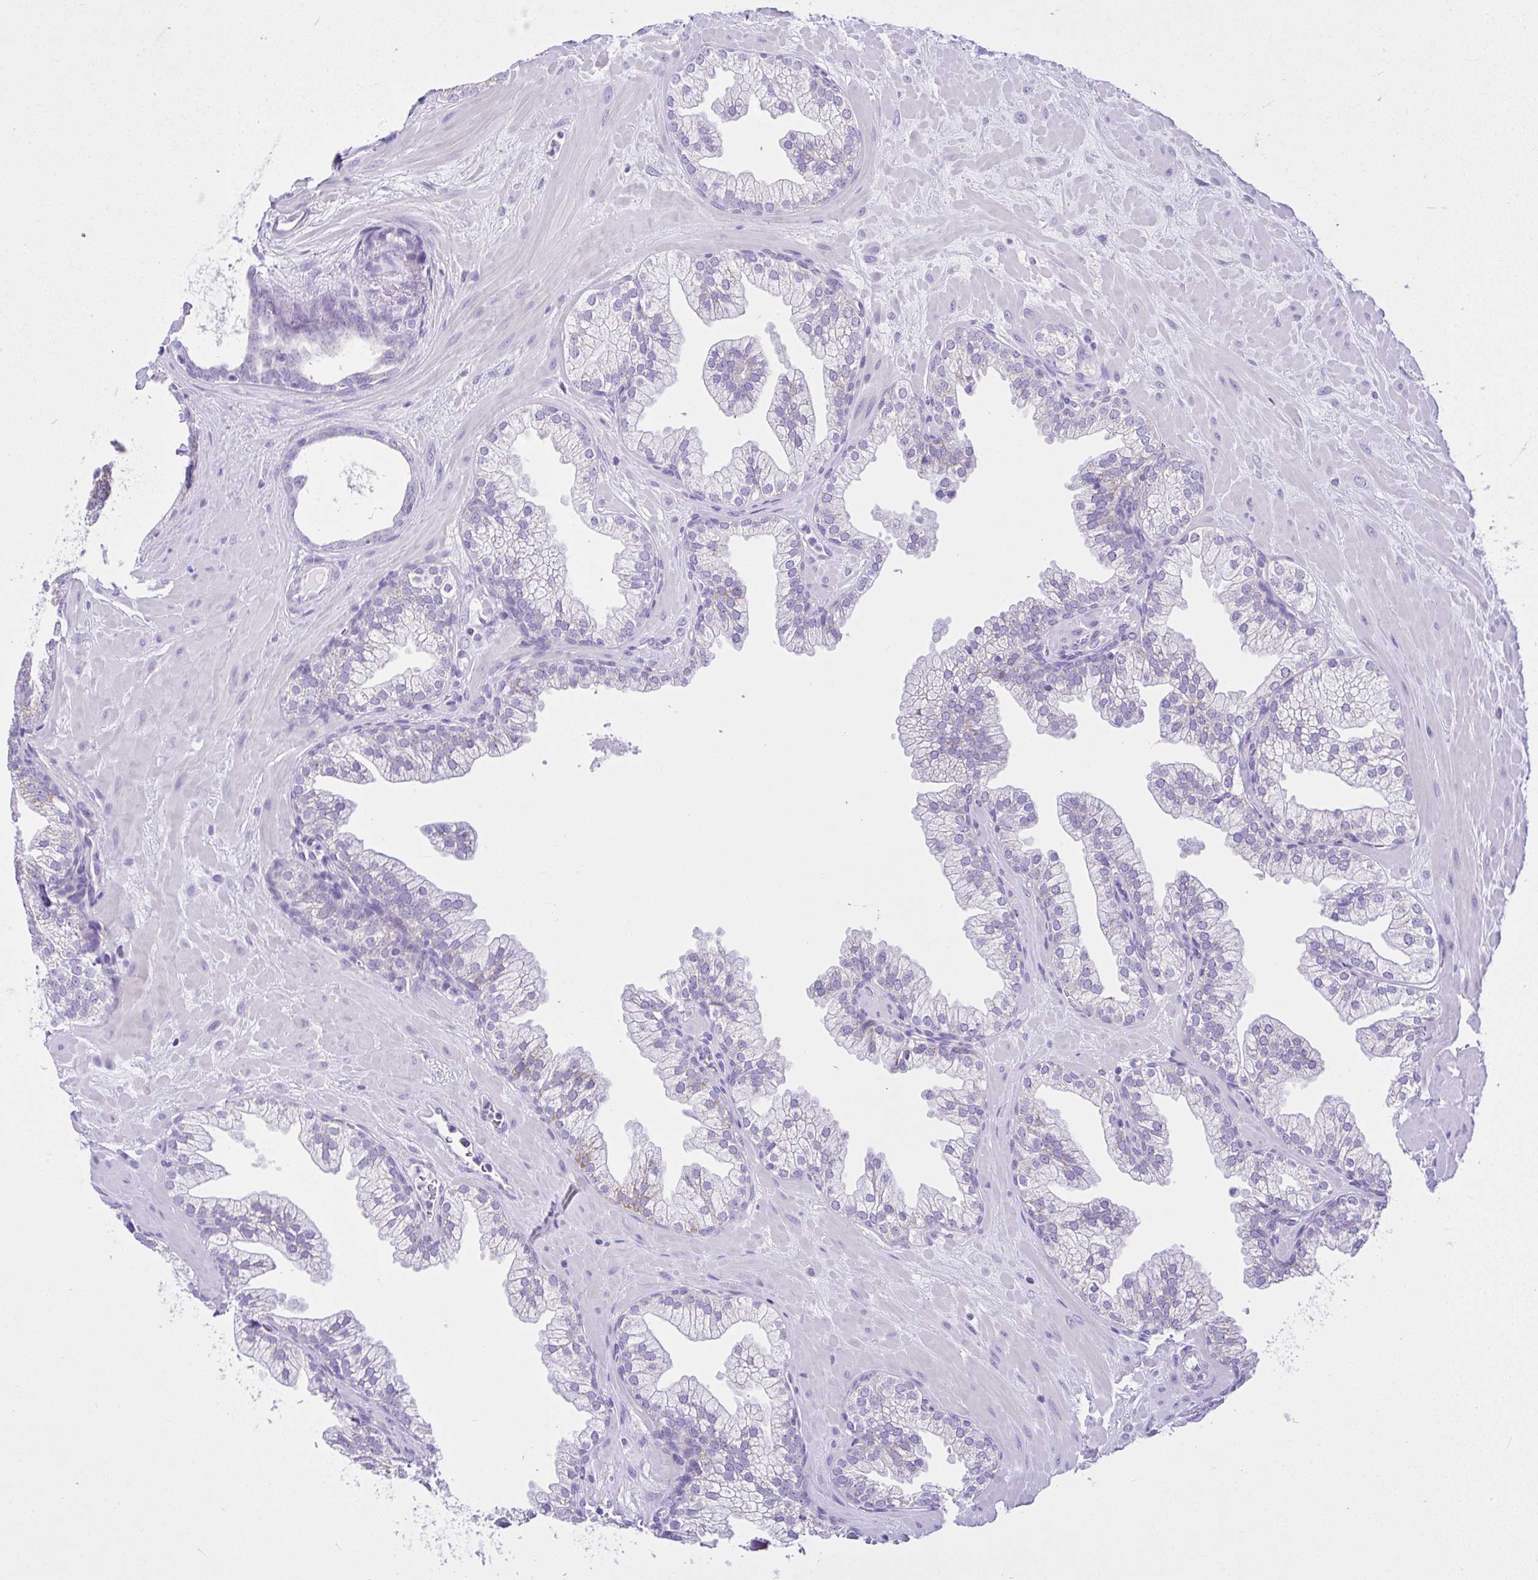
{"staining": {"intensity": "negative", "quantity": "none", "location": "none"}, "tissue": "prostate", "cell_type": "Glandular cells", "image_type": "normal", "snomed": [{"axis": "morphology", "description": "Normal tissue, NOS"}, {"axis": "topography", "description": "Prostate"}, {"axis": "topography", "description": "Peripheral nerve tissue"}], "caption": "Immunohistochemical staining of unremarkable human prostate reveals no significant expression in glandular cells.", "gene": "SLC13A1", "patient": {"sex": "male", "age": 61}}